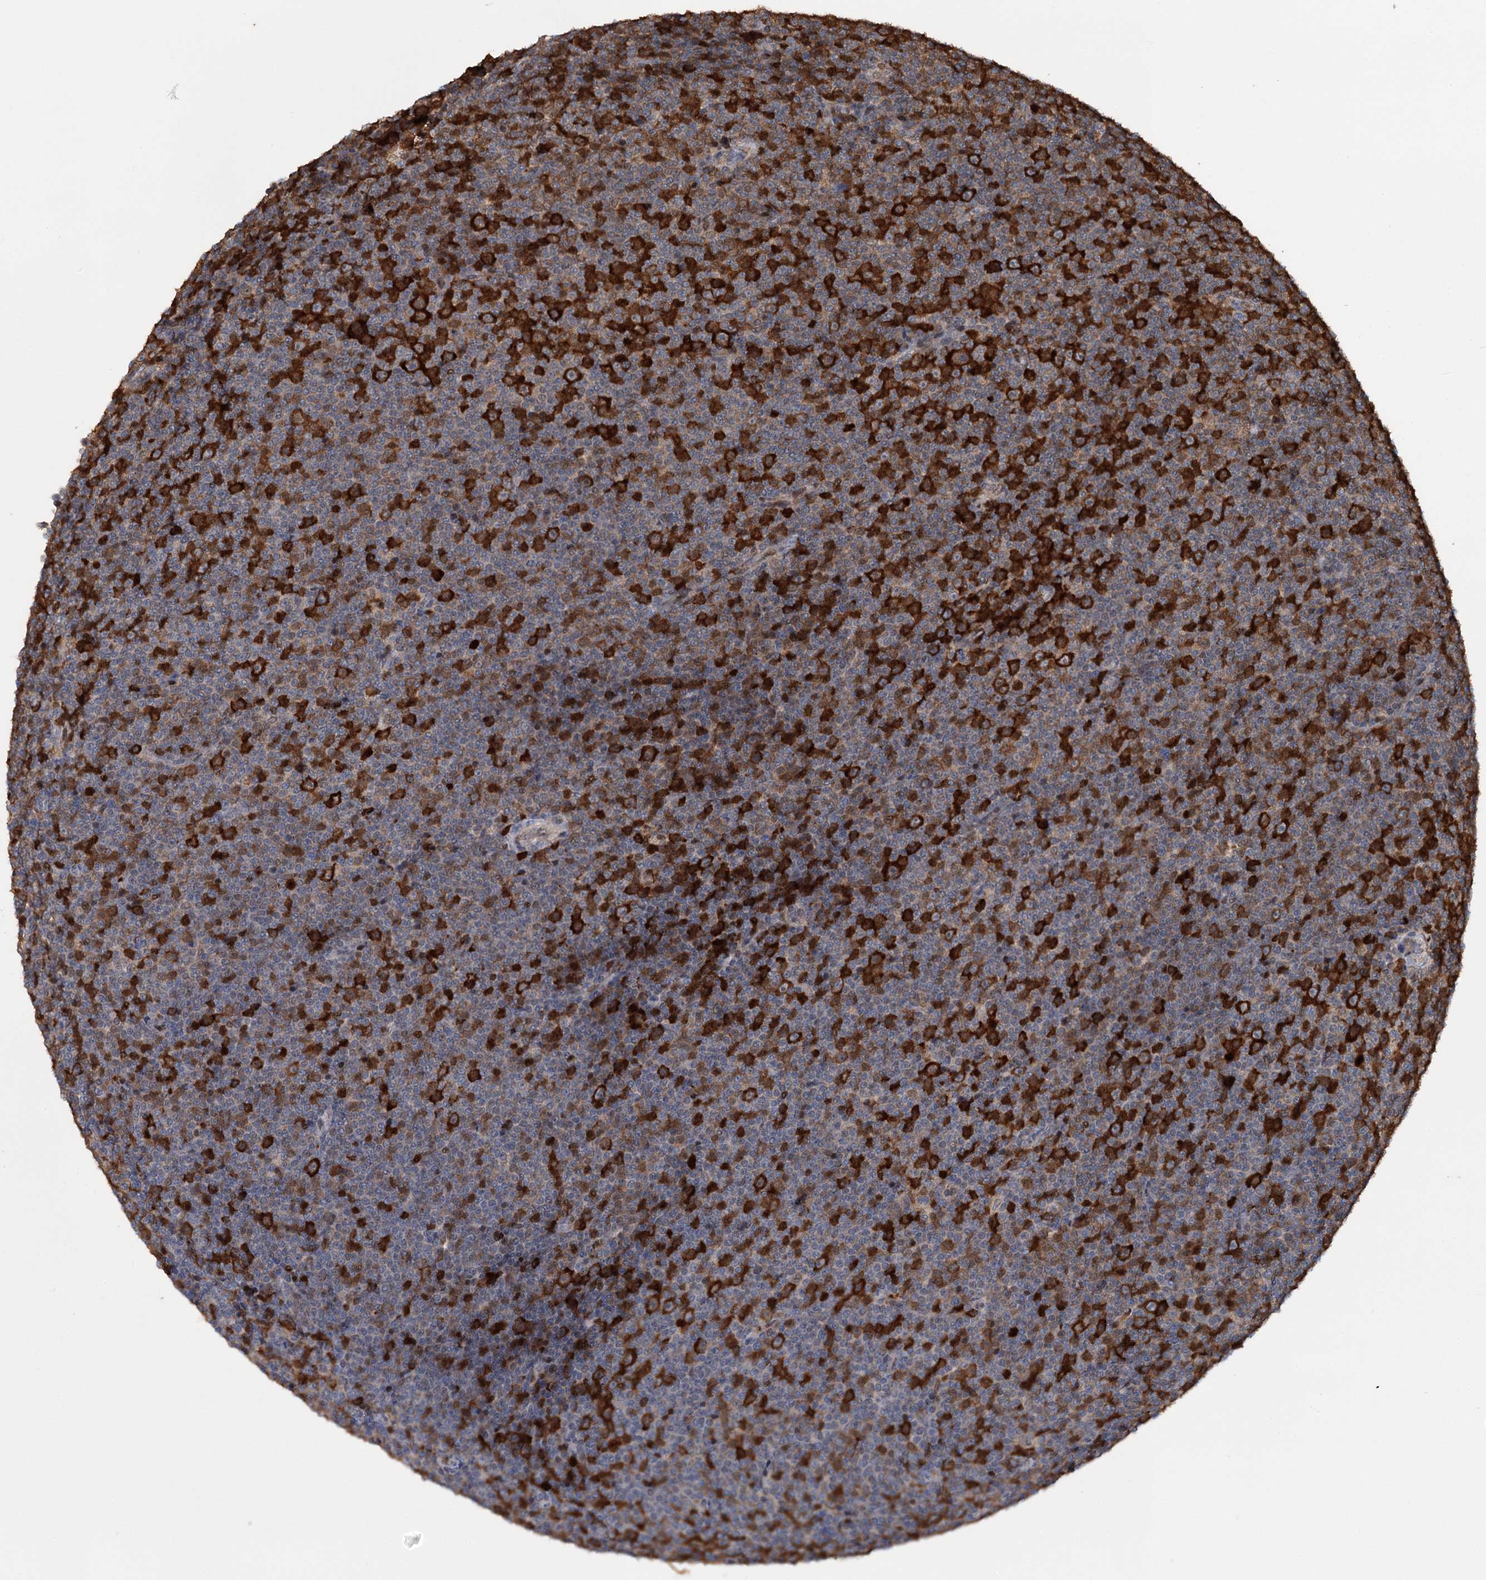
{"staining": {"intensity": "strong", "quantity": "25%-75%", "location": "cytoplasmic/membranous"}, "tissue": "lymphoma", "cell_type": "Tumor cells", "image_type": "cancer", "snomed": [{"axis": "morphology", "description": "Malignant lymphoma, non-Hodgkin's type, Low grade"}, {"axis": "topography", "description": "Lymph node"}], "caption": "This image exhibits lymphoma stained with immunohistochemistry to label a protein in brown. The cytoplasmic/membranous of tumor cells show strong positivity for the protein. Nuclei are counter-stained blue.", "gene": "NCAPD2", "patient": {"sex": "female", "age": 67}}